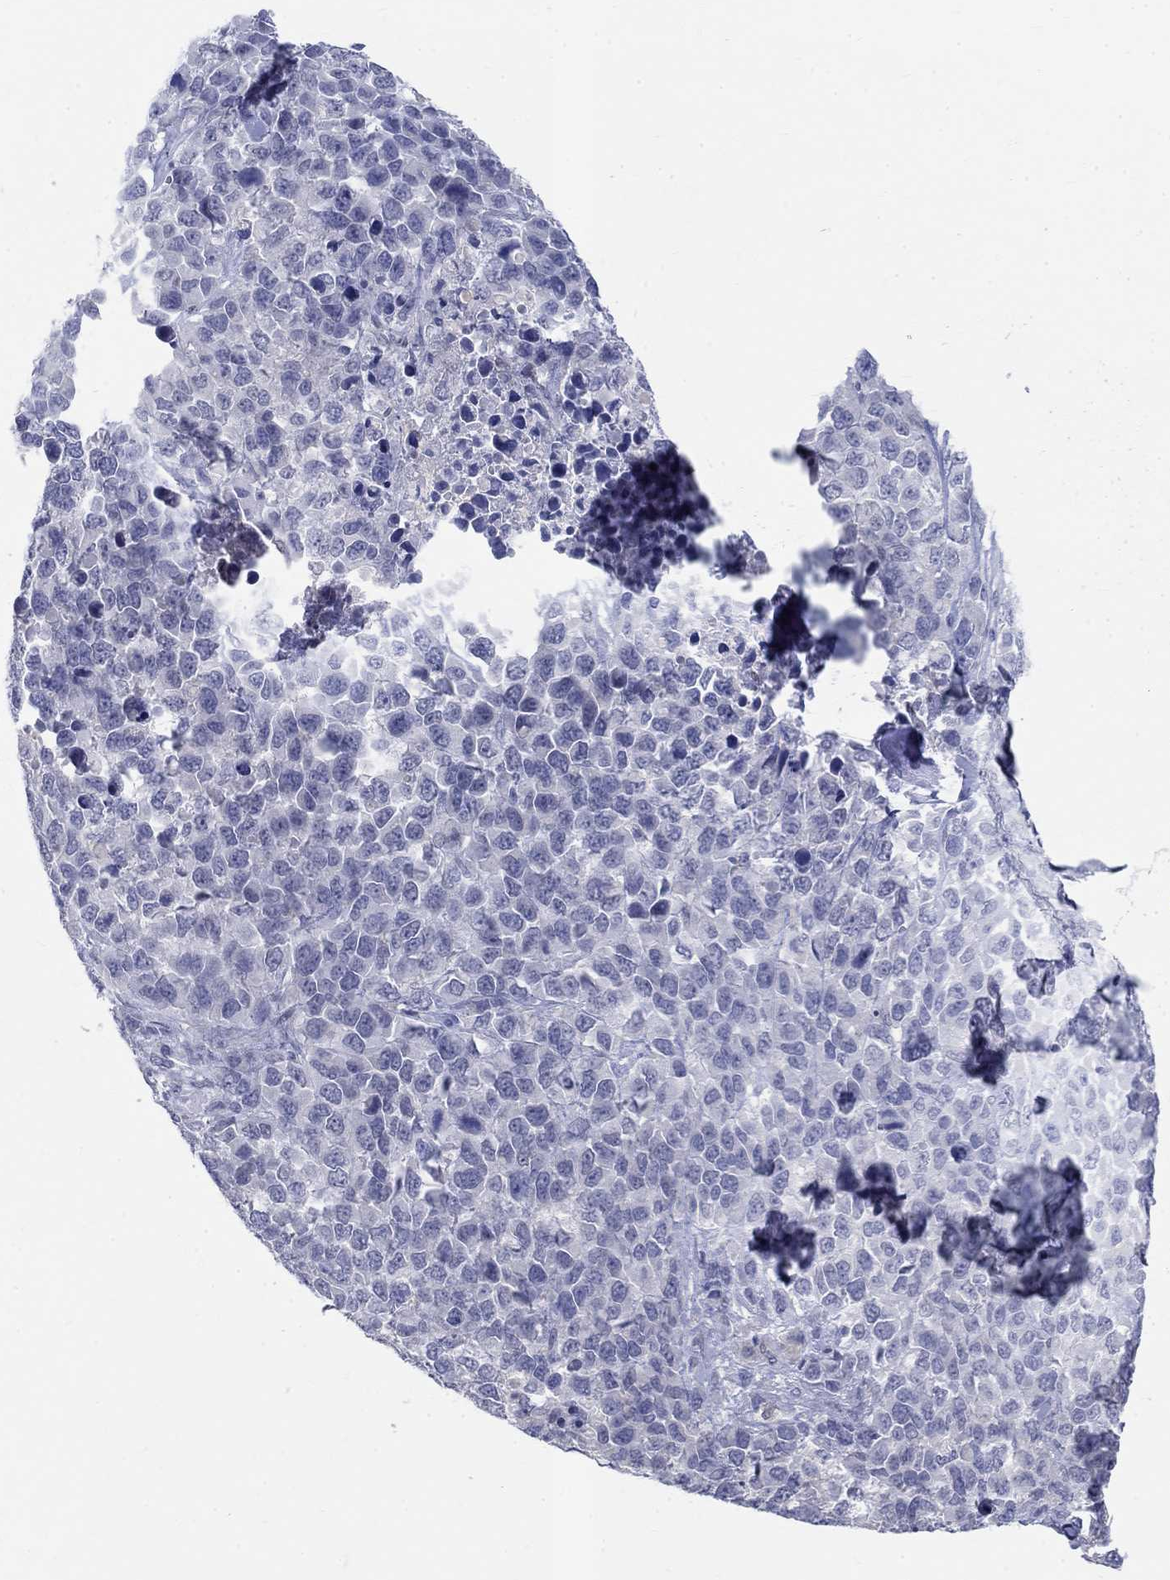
{"staining": {"intensity": "negative", "quantity": "none", "location": "none"}, "tissue": "melanoma", "cell_type": "Tumor cells", "image_type": "cancer", "snomed": [{"axis": "morphology", "description": "Malignant melanoma, Metastatic site"}, {"axis": "topography", "description": "Skin"}], "caption": "Malignant melanoma (metastatic site) stained for a protein using immunohistochemistry exhibits no expression tumor cells.", "gene": "EGFLAM", "patient": {"sex": "male", "age": 84}}